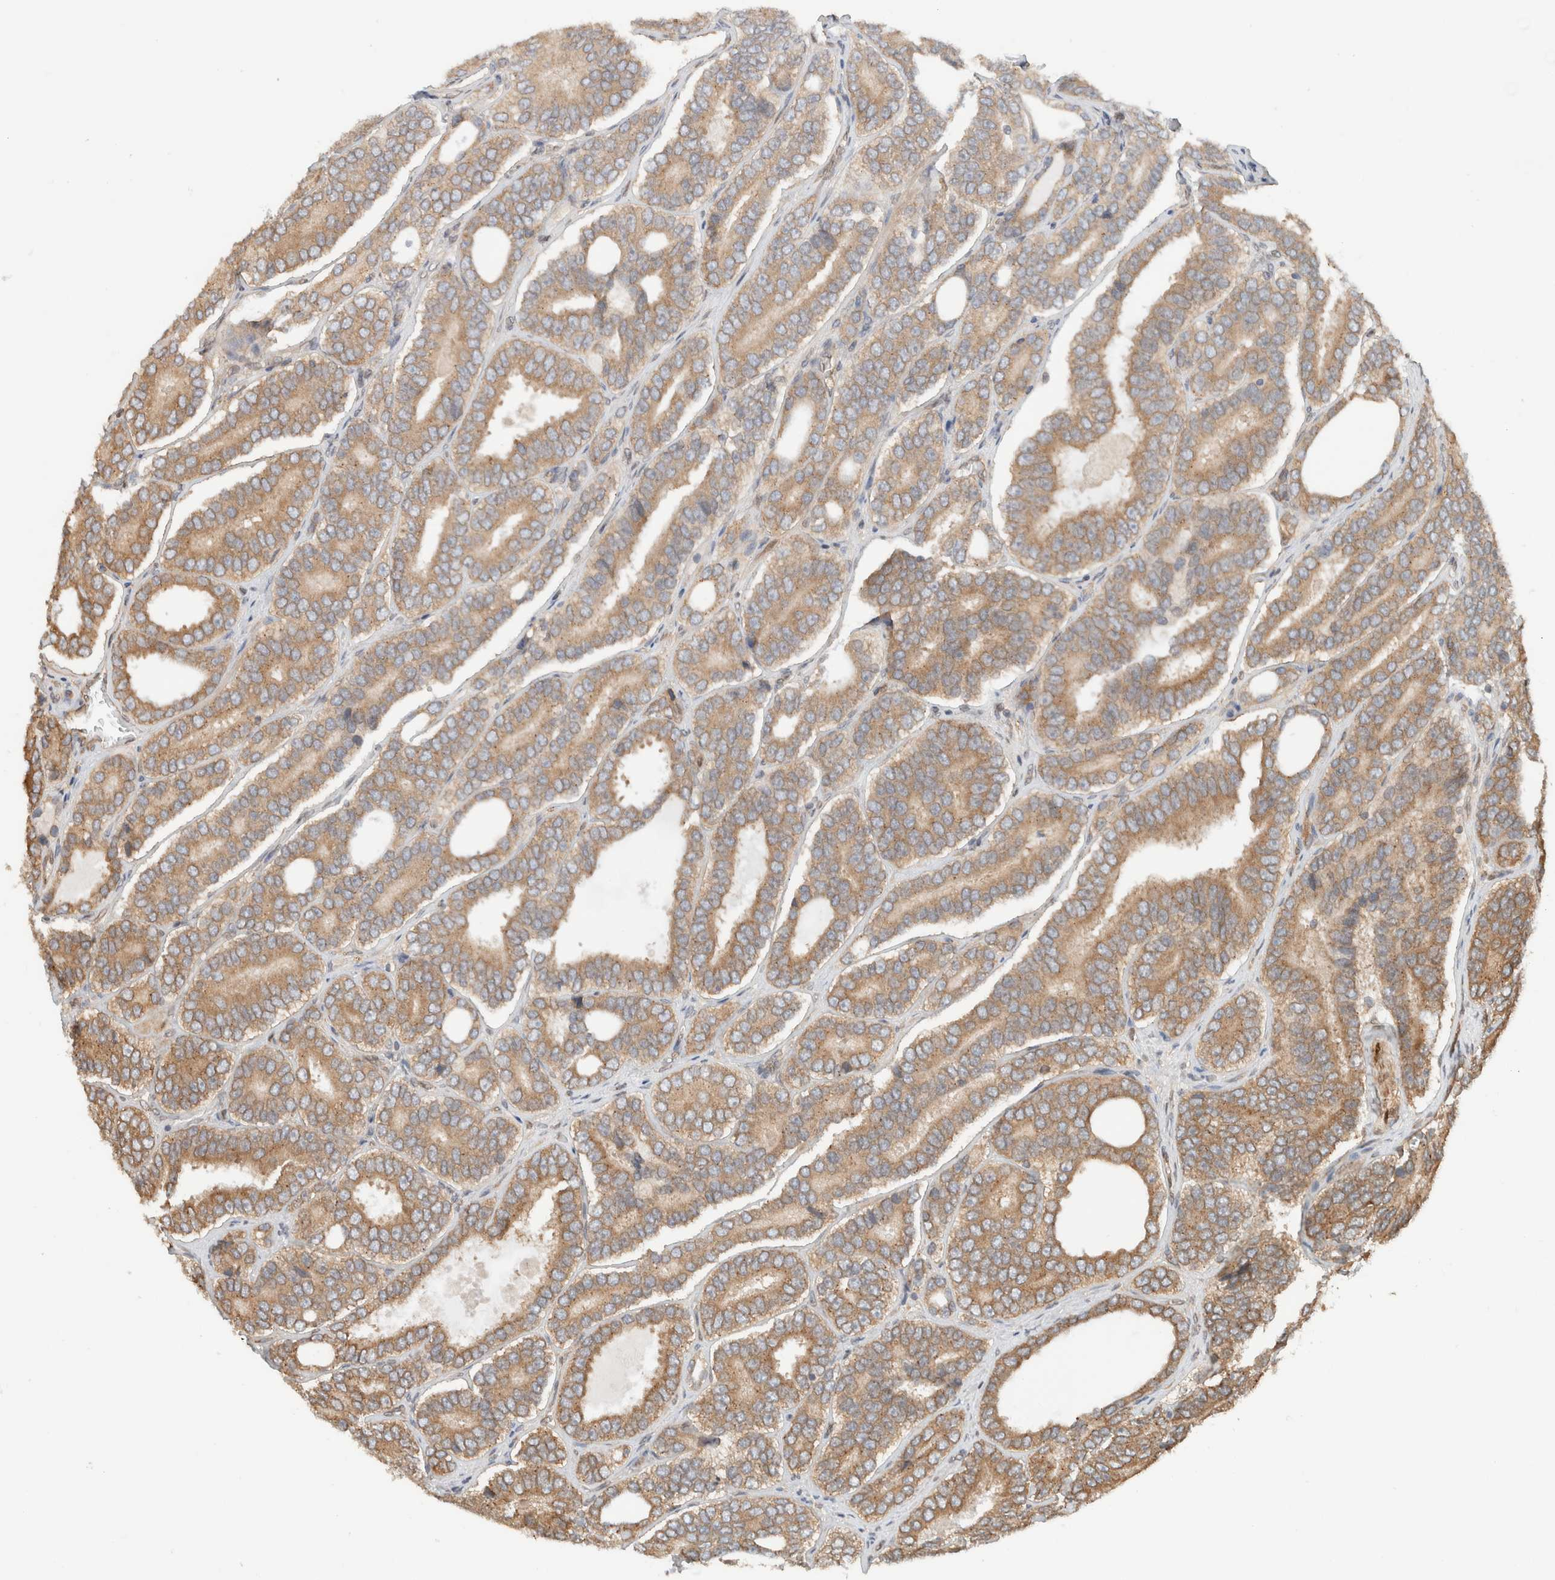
{"staining": {"intensity": "moderate", "quantity": "25%-75%", "location": "cytoplasmic/membranous"}, "tissue": "prostate cancer", "cell_type": "Tumor cells", "image_type": "cancer", "snomed": [{"axis": "morphology", "description": "Adenocarcinoma, High grade"}, {"axis": "topography", "description": "Prostate"}], "caption": "This is a photomicrograph of IHC staining of prostate cancer (high-grade adenocarcinoma), which shows moderate positivity in the cytoplasmic/membranous of tumor cells.", "gene": "ARFGEF2", "patient": {"sex": "male", "age": 56}}